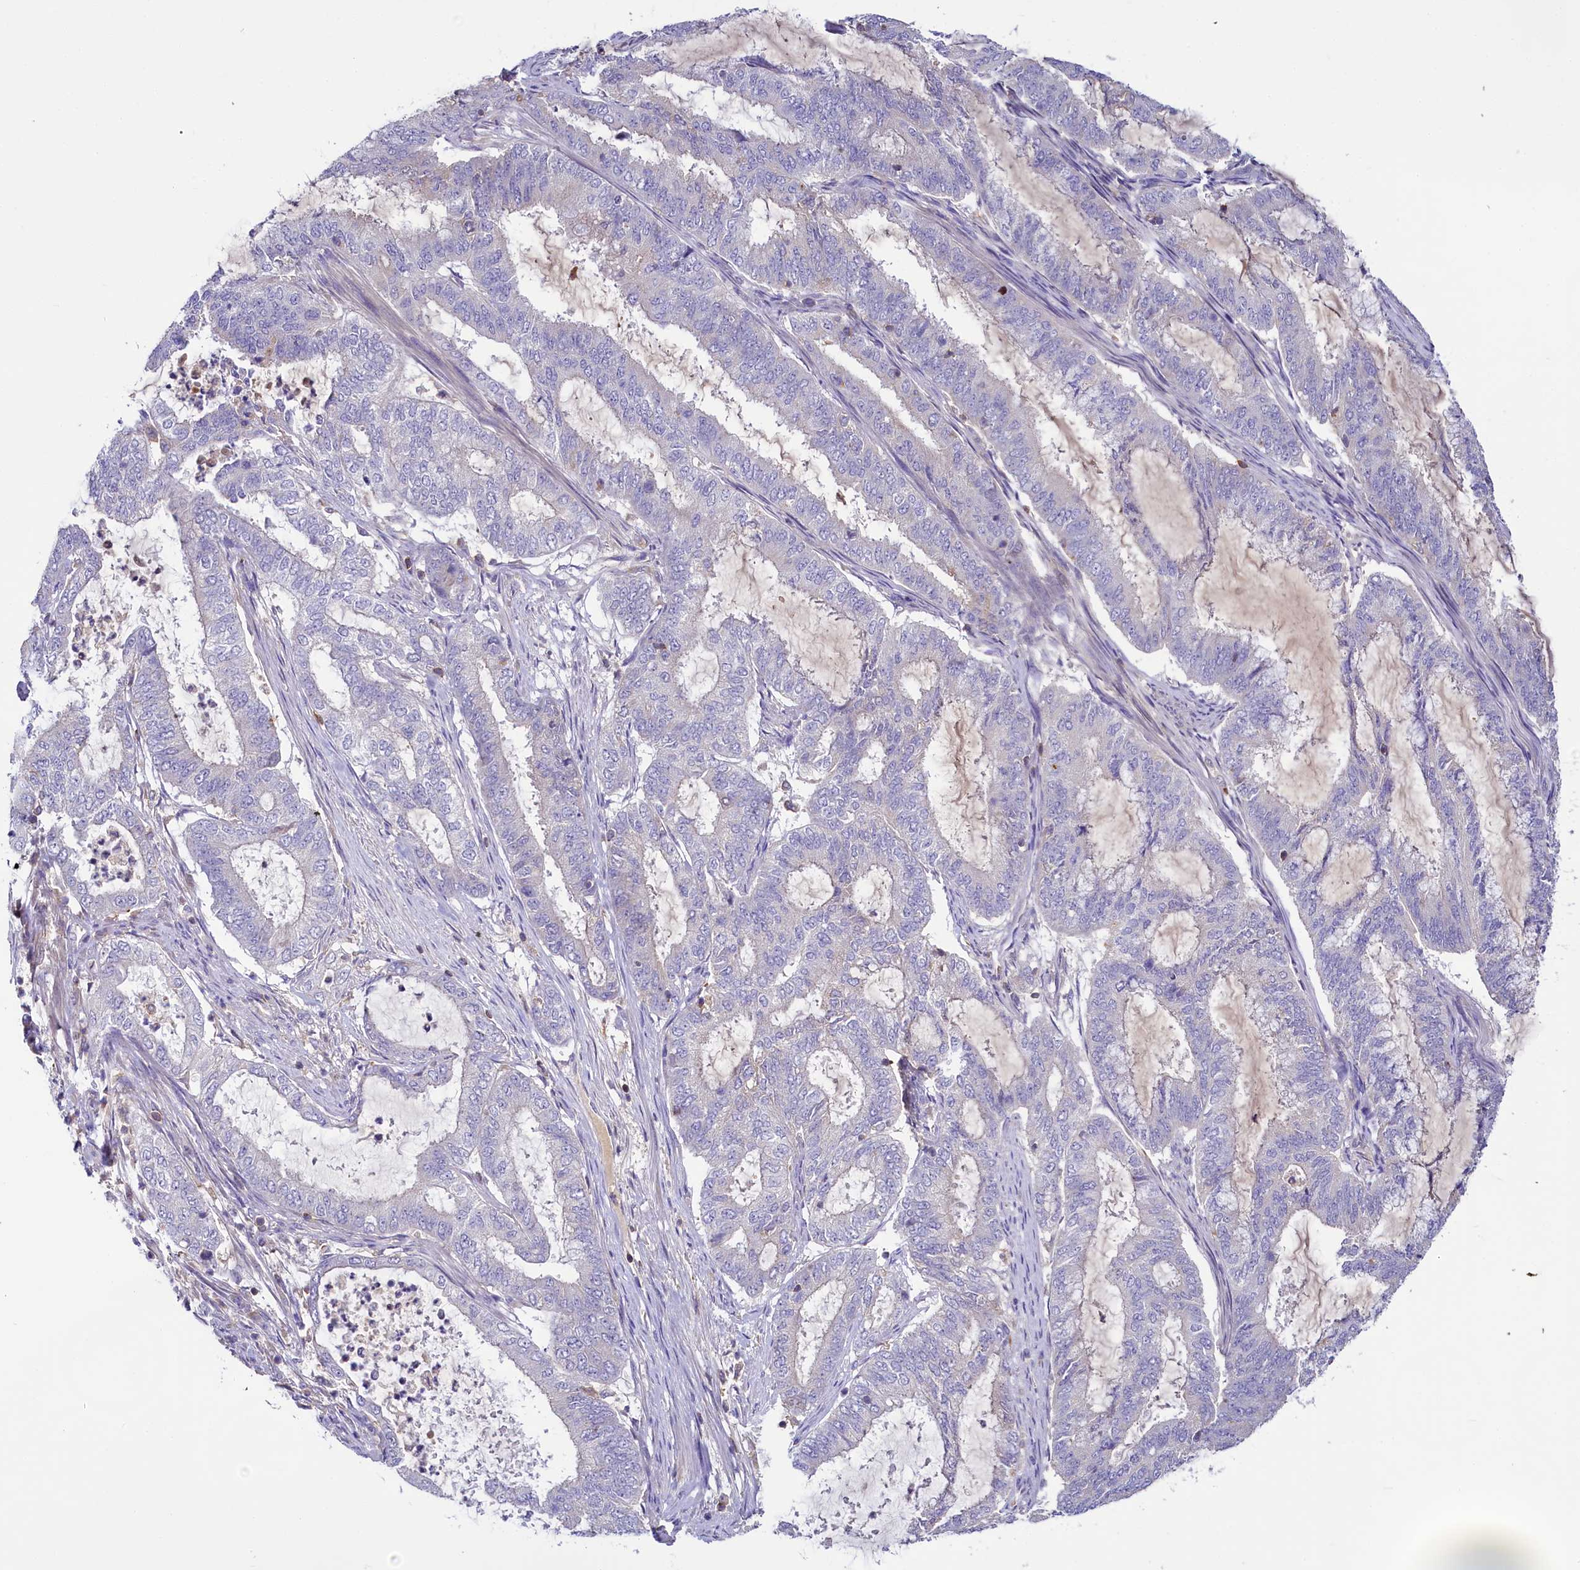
{"staining": {"intensity": "negative", "quantity": "none", "location": "none"}, "tissue": "endometrial cancer", "cell_type": "Tumor cells", "image_type": "cancer", "snomed": [{"axis": "morphology", "description": "Adenocarcinoma, NOS"}, {"axis": "topography", "description": "Endometrium"}], "caption": "This is an immunohistochemistry micrograph of human endometrial cancer (adenocarcinoma). There is no positivity in tumor cells.", "gene": "FGFR2", "patient": {"sex": "female", "age": 51}}